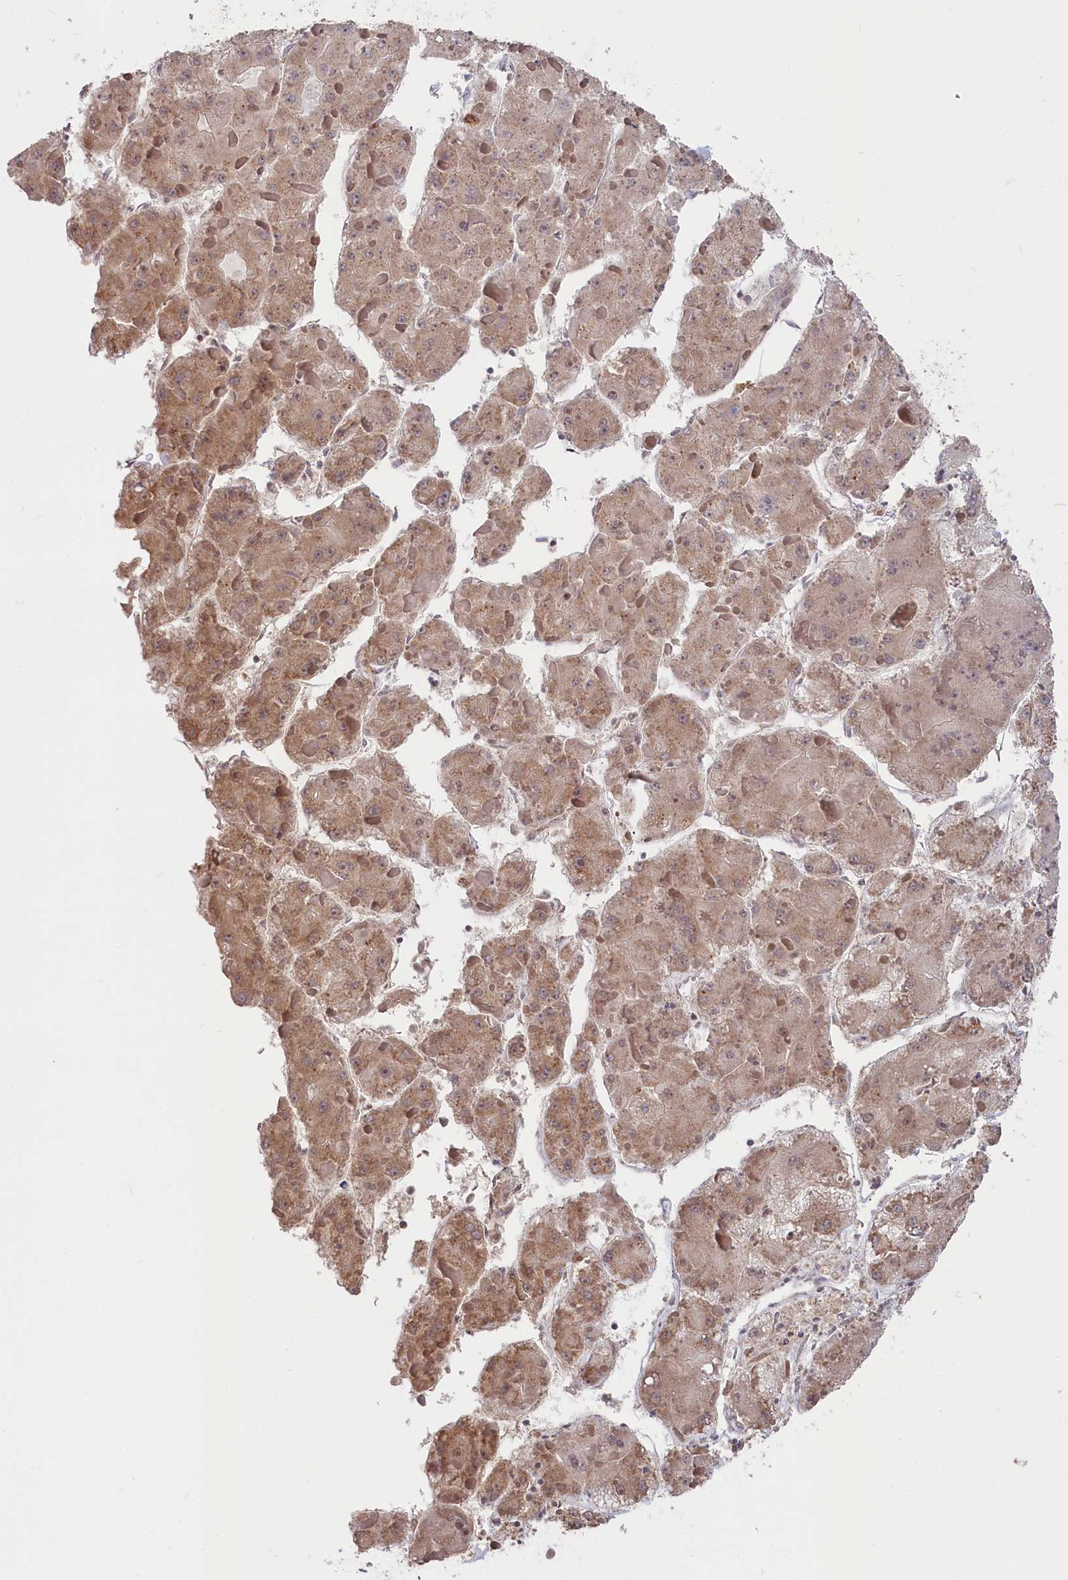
{"staining": {"intensity": "moderate", "quantity": ">75%", "location": "cytoplasmic/membranous"}, "tissue": "liver cancer", "cell_type": "Tumor cells", "image_type": "cancer", "snomed": [{"axis": "morphology", "description": "Carcinoma, Hepatocellular, NOS"}, {"axis": "topography", "description": "Liver"}], "caption": "Moderate cytoplasmic/membranous protein staining is appreciated in approximately >75% of tumor cells in liver hepatocellular carcinoma. Immunohistochemistry (ihc) stains the protein in brown and the nuclei are stained blue.", "gene": "CGGBP1", "patient": {"sex": "female", "age": 73}}